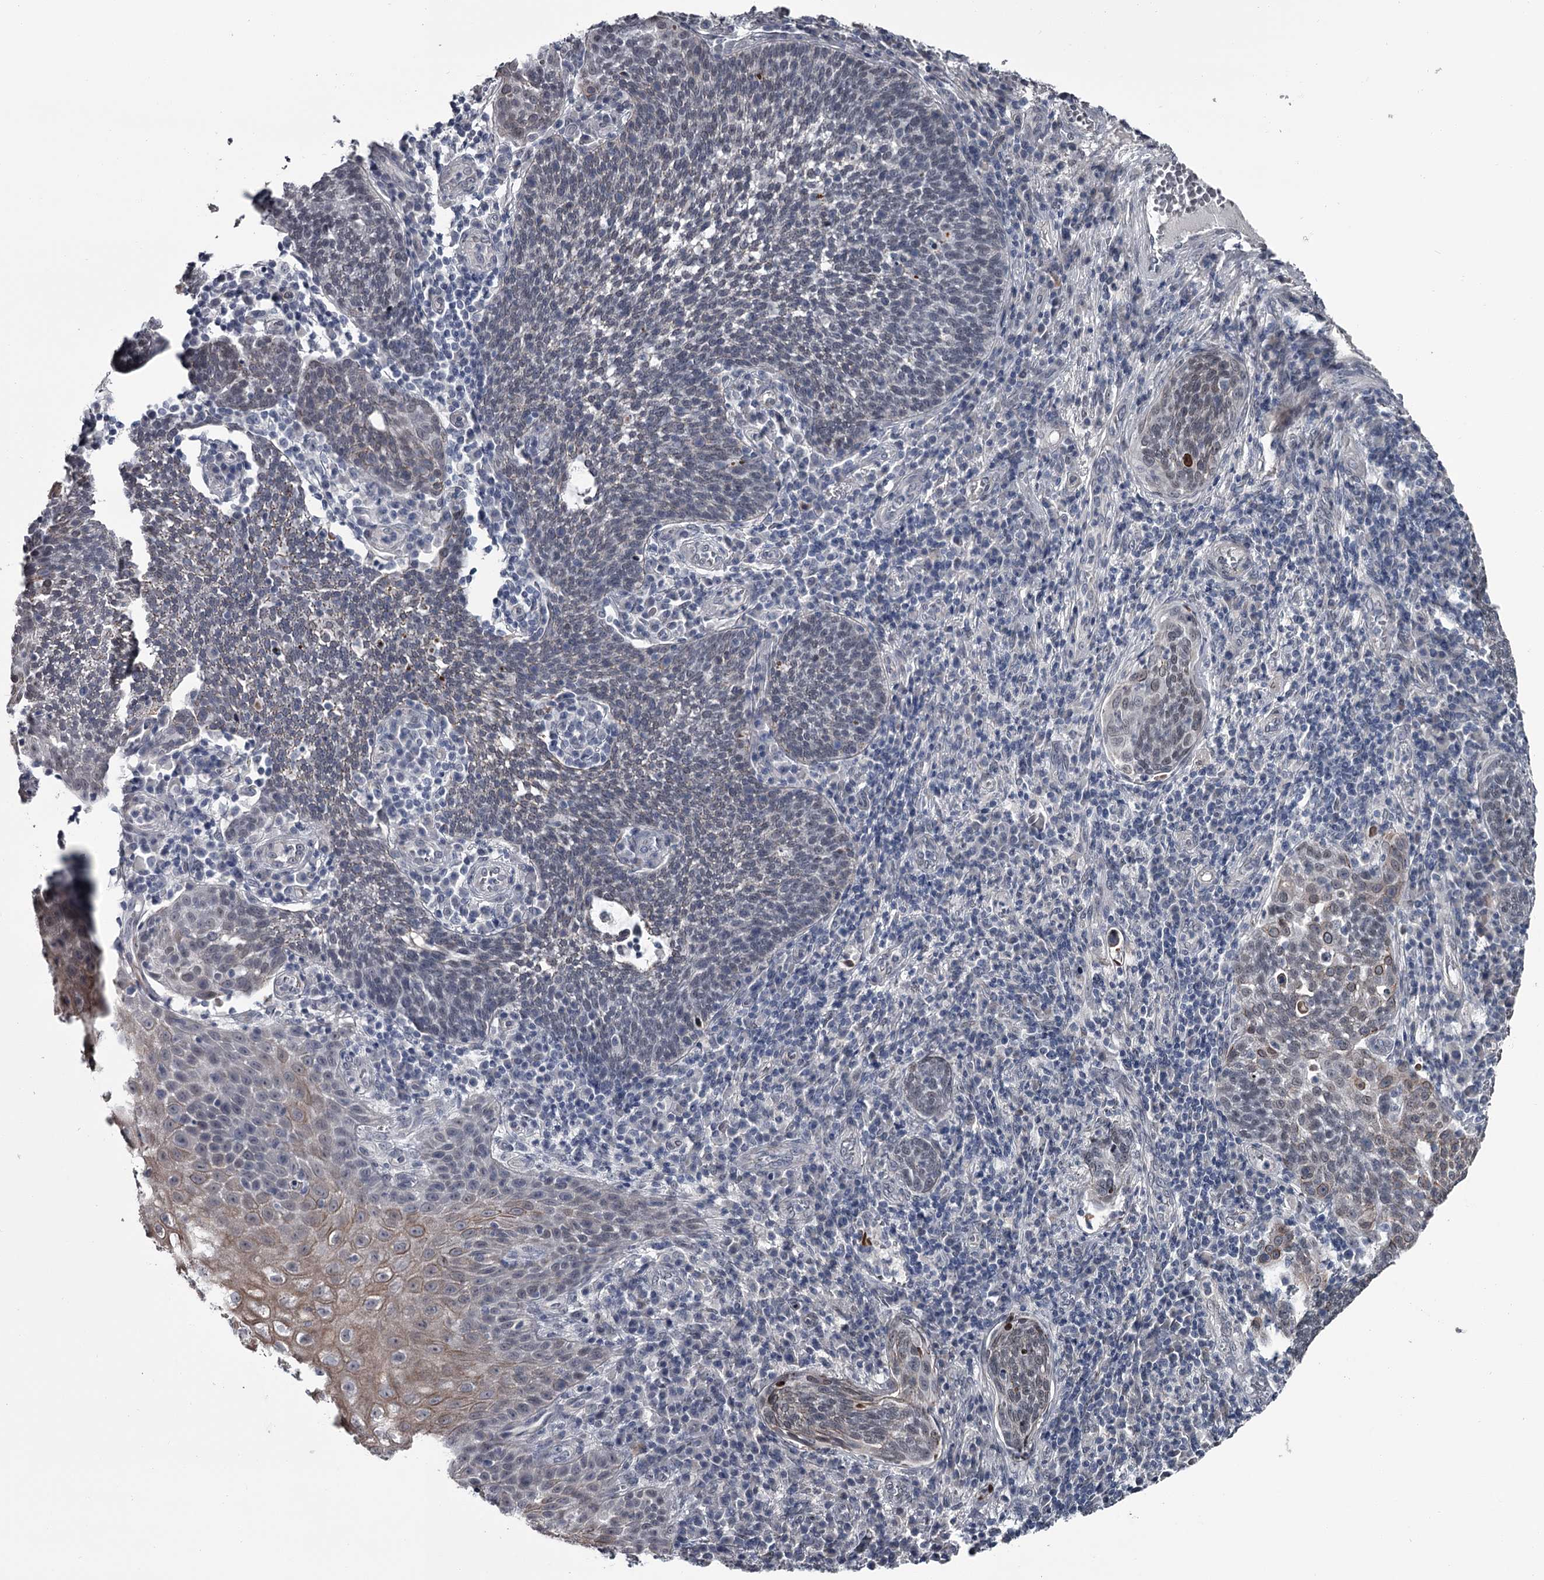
{"staining": {"intensity": "negative", "quantity": "none", "location": "none"}, "tissue": "cervical cancer", "cell_type": "Tumor cells", "image_type": "cancer", "snomed": [{"axis": "morphology", "description": "Squamous cell carcinoma, NOS"}, {"axis": "topography", "description": "Cervix"}], "caption": "Image shows no protein positivity in tumor cells of squamous cell carcinoma (cervical) tissue.", "gene": "PRPF40B", "patient": {"sex": "female", "age": 34}}